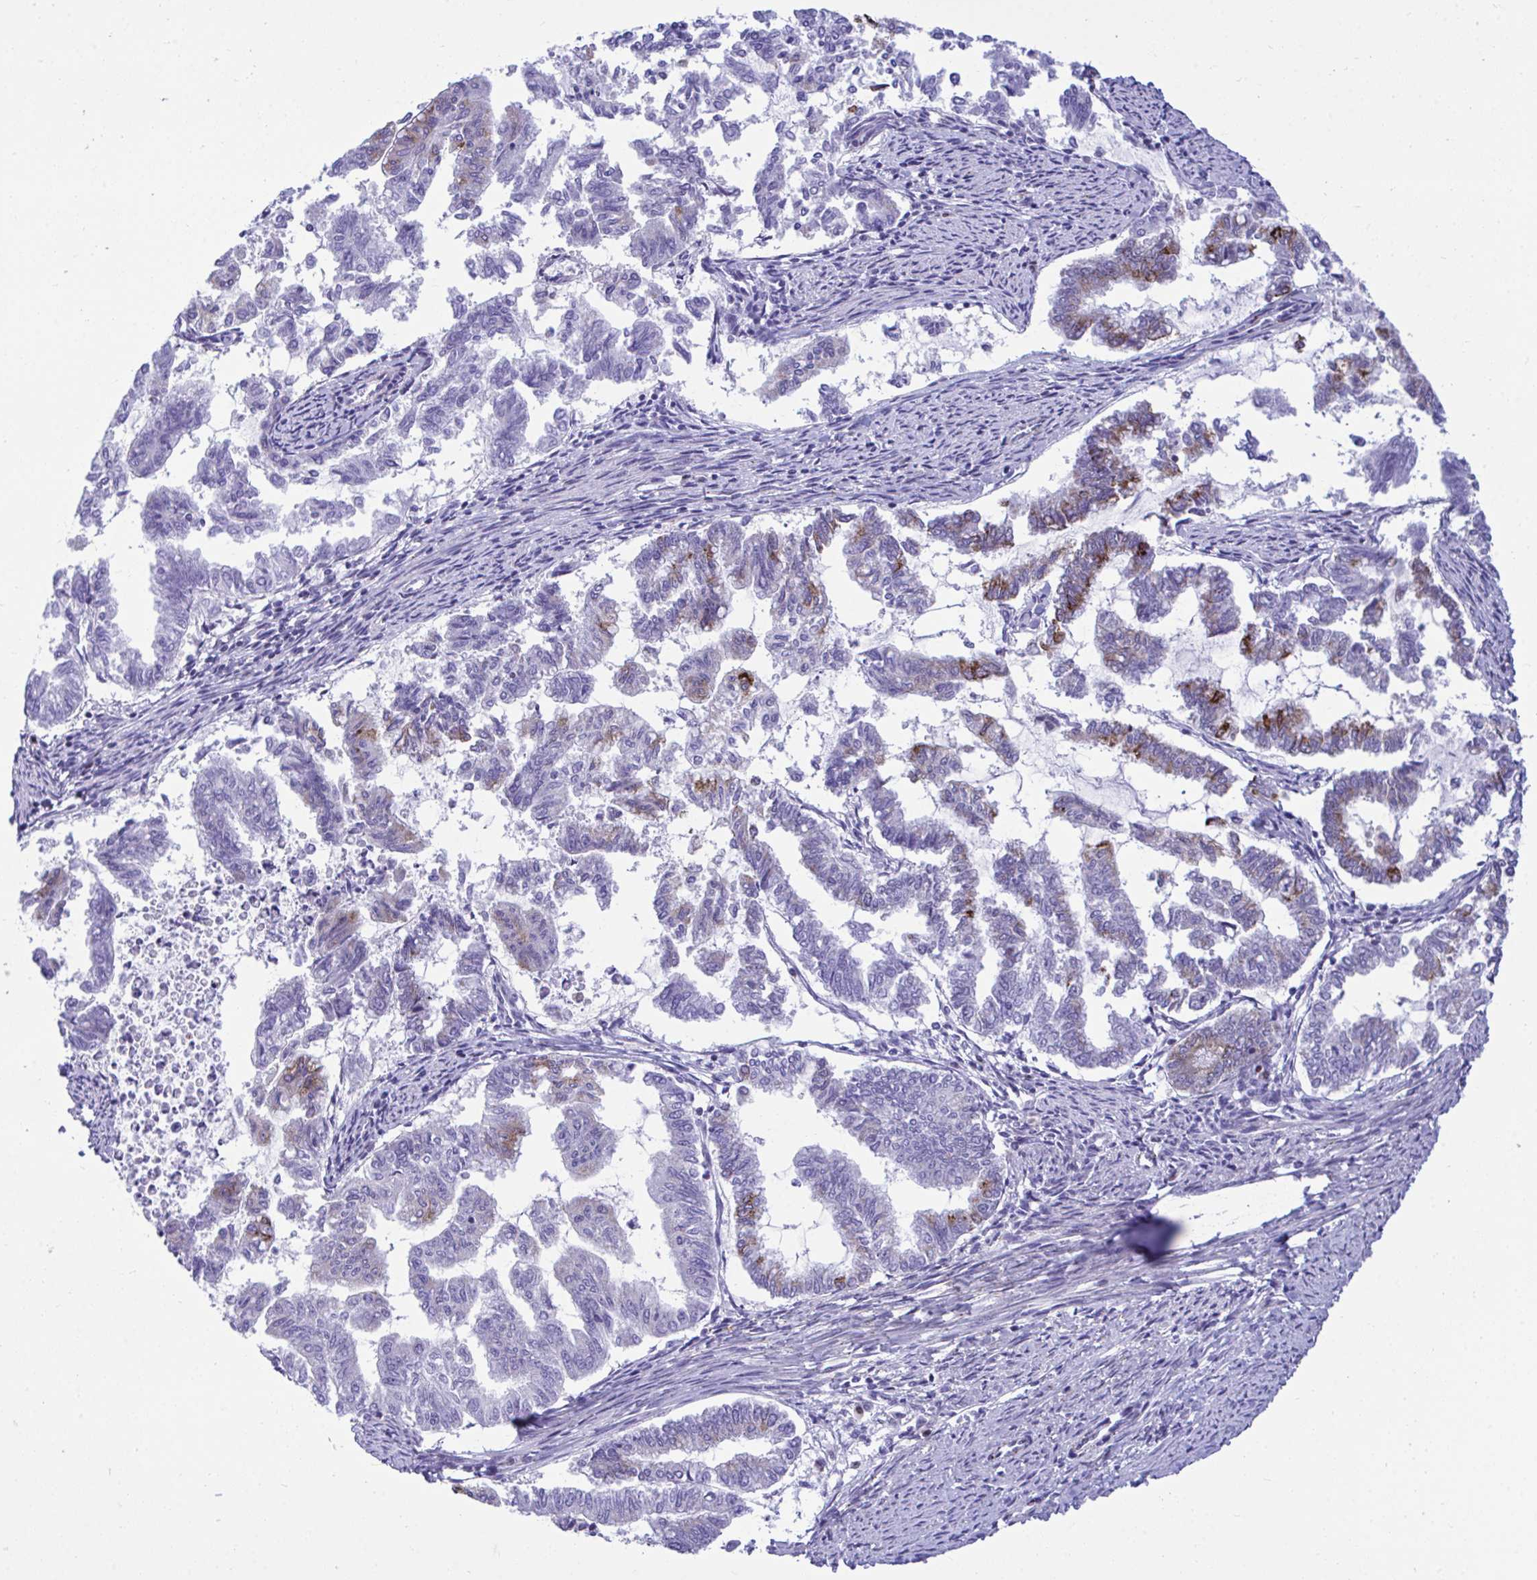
{"staining": {"intensity": "strong", "quantity": "<25%", "location": "cytoplasmic/membranous"}, "tissue": "endometrial cancer", "cell_type": "Tumor cells", "image_type": "cancer", "snomed": [{"axis": "morphology", "description": "Adenocarcinoma, NOS"}, {"axis": "topography", "description": "Endometrium"}], "caption": "IHC of human endometrial adenocarcinoma shows medium levels of strong cytoplasmic/membranous positivity in about <25% of tumor cells.", "gene": "SLC25A51", "patient": {"sex": "female", "age": 79}}